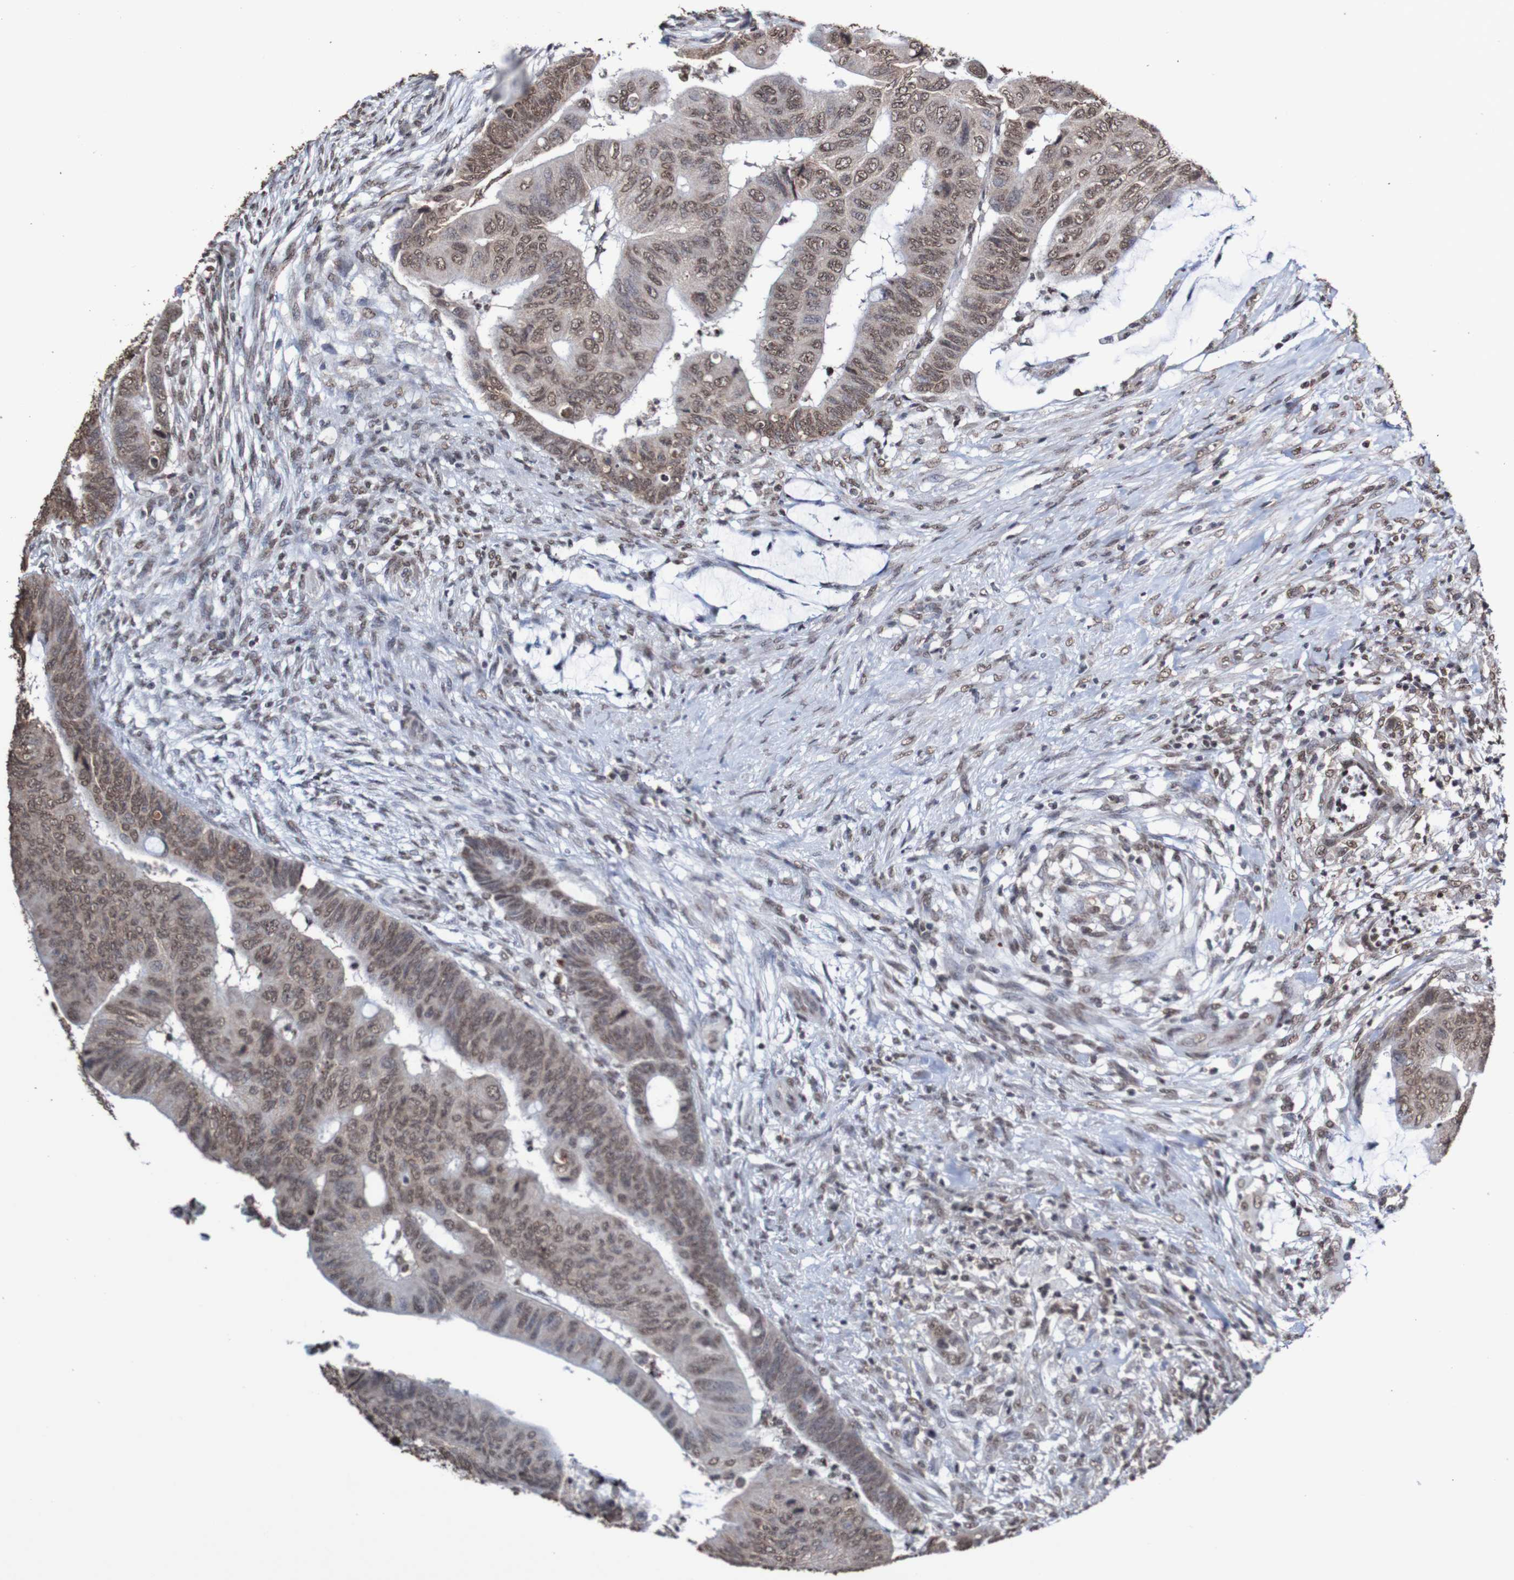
{"staining": {"intensity": "moderate", "quantity": ">75%", "location": "nuclear"}, "tissue": "colorectal cancer", "cell_type": "Tumor cells", "image_type": "cancer", "snomed": [{"axis": "morphology", "description": "Normal tissue, NOS"}, {"axis": "morphology", "description": "Adenocarcinoma, NOS"}, {"axis": "topography", "description": "Rectum"}, {"axis": "topography", "description": "Peripheral nerve tissue"}], "caption": "An immunohistochemistry histopathology image of neoplastic tissue is shown. Protein staining in brown shows moderate nuclear positivity in adenocarcinoma (colorectal) within tumor cells. (DAB (3,3'-diaminobenzidine) IHC, brown staining for protein, blue staining for nuclei).", "gene": "GFI1", "patient": {"sex": "male", "age": 92}}